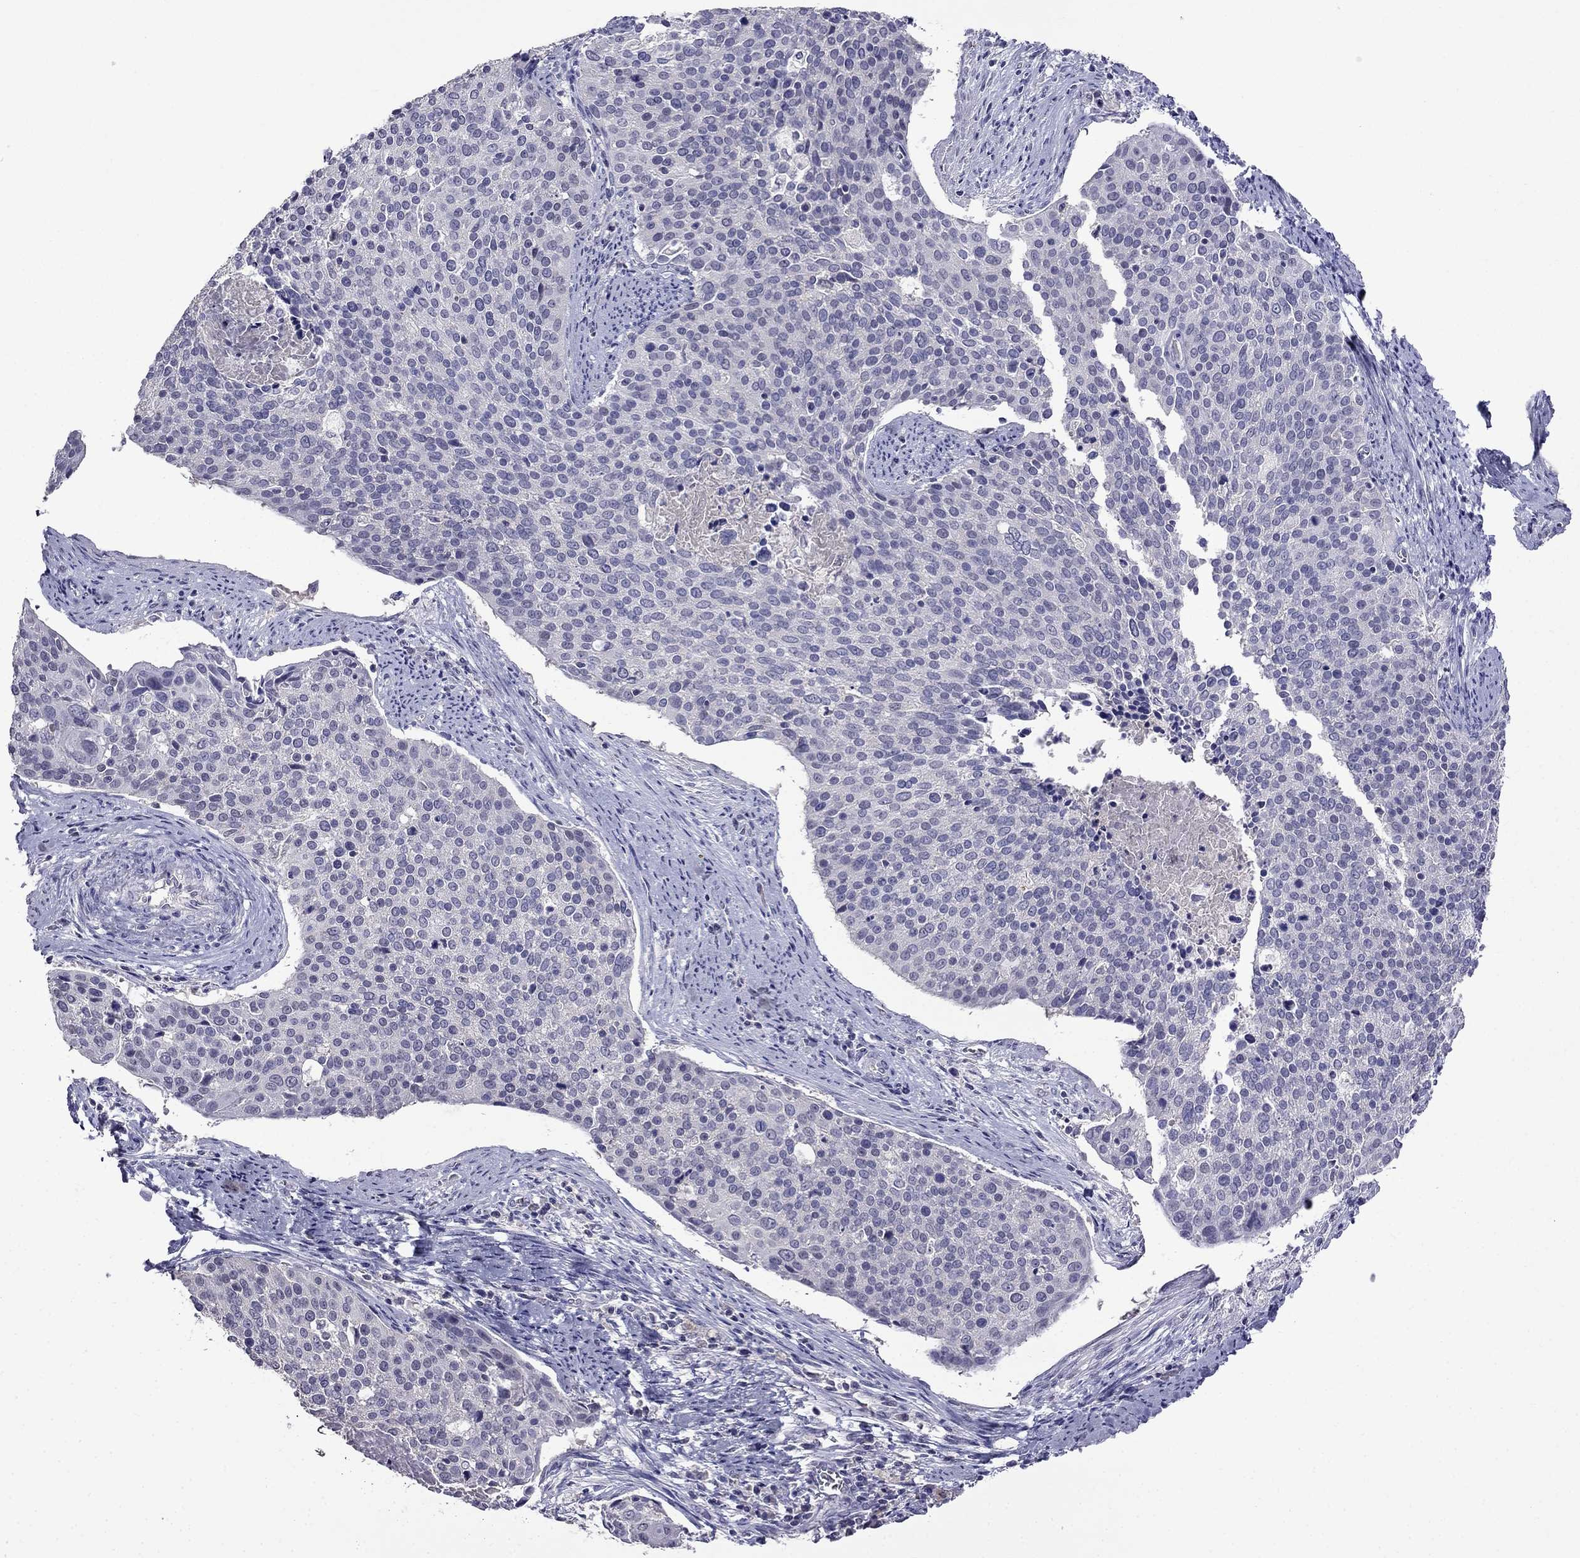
{"staining": {"intensity": "negative", "quantity": "none", "location": "none"}, "tissue": "cervical cancer", "cell_type": "Tumor cells", "image_type": "cancer", "snomed": [{"axis": "morphology", "description": "Squamous cell carcinoma, NOS"}, {"axis": "topography", "description": "Cervix"}], "caption": "Protein analysis of squamous cell carcinoma (cervical) exhibits no significant staining in tumor cells.", "gene": "AQP9", "patient": {"sex": "female", "age": 39}}